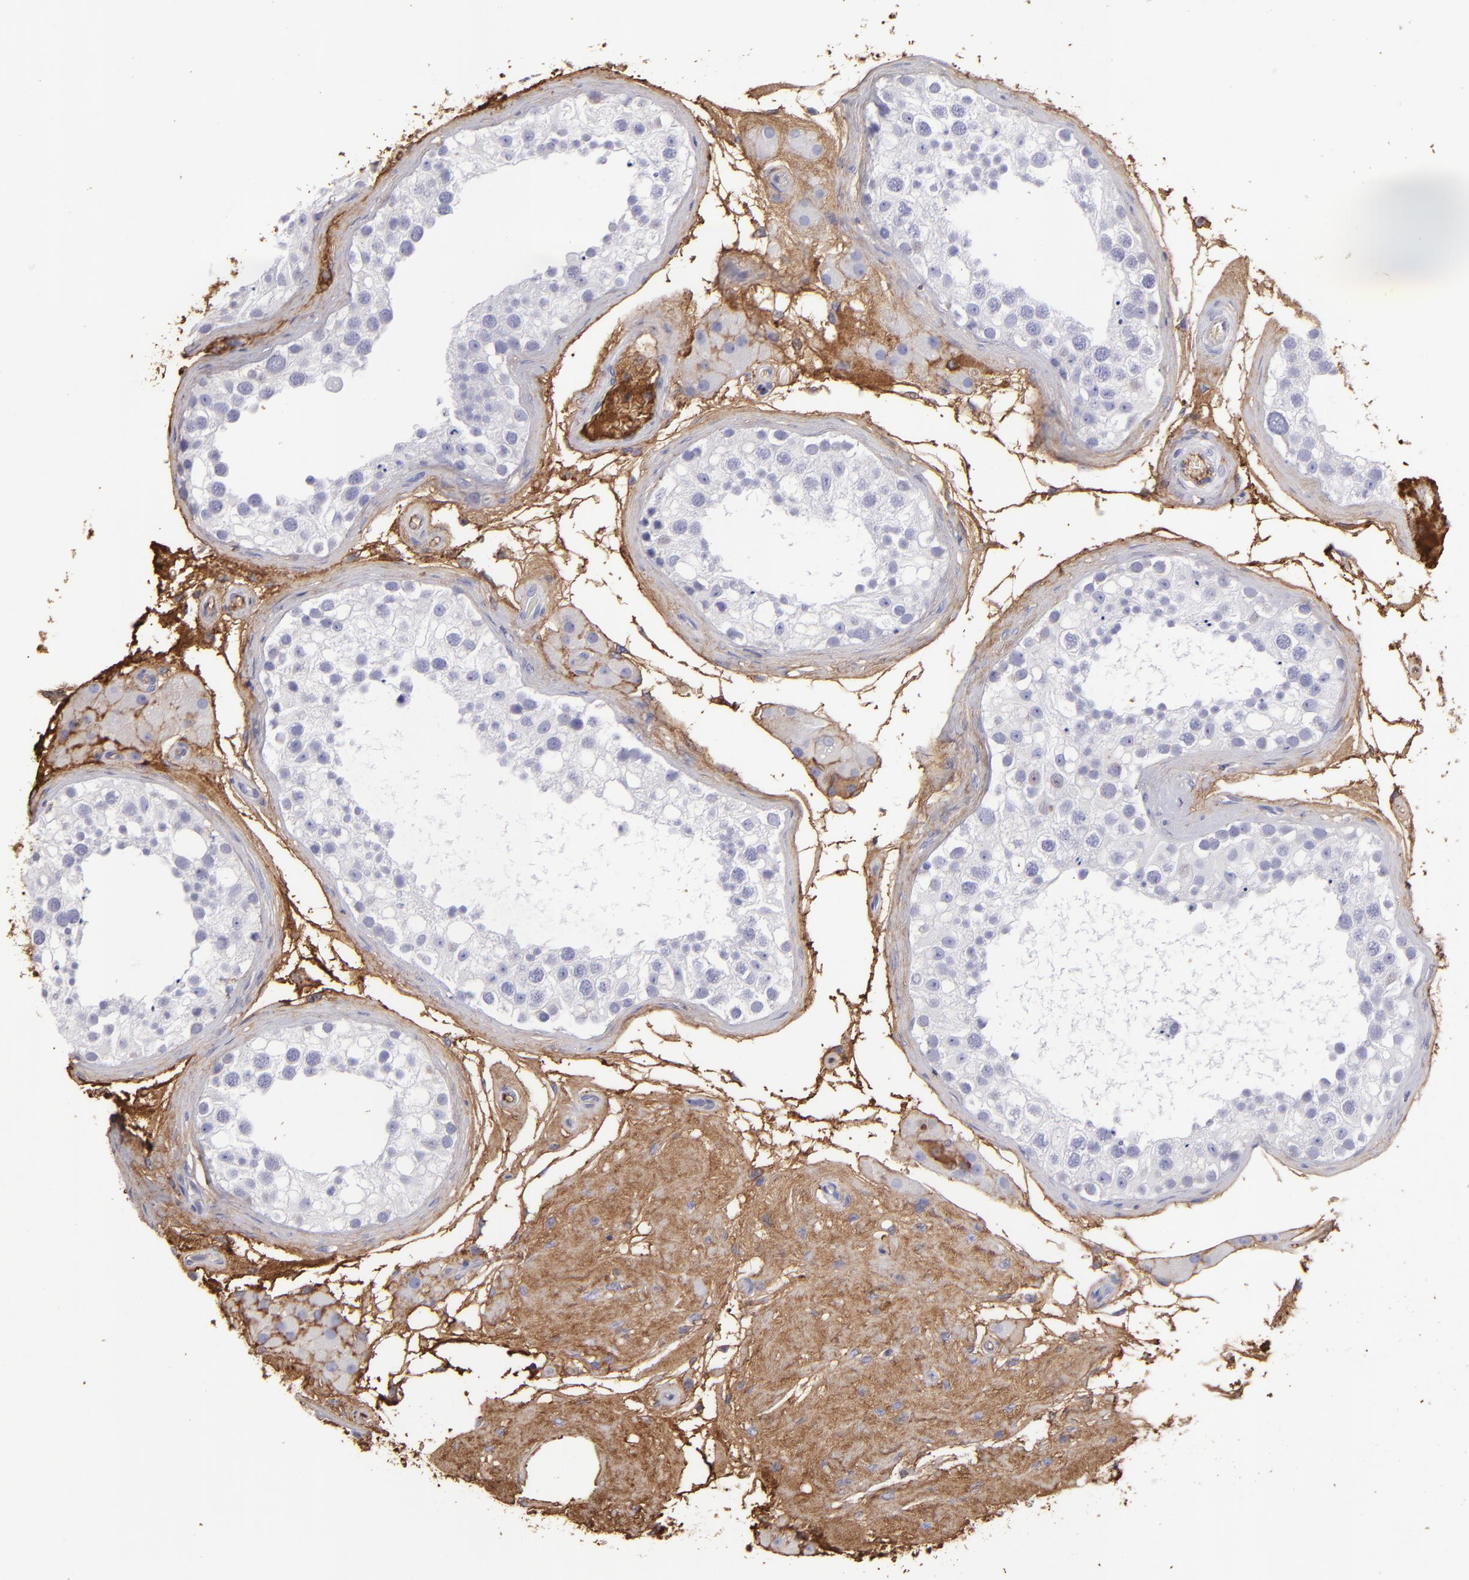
{"staining": {"intensity": "negative", "quantity": "none", "location": "none"}, "tissue": "testis", "cell_type": "Cells in seminiferous ducts", "image_type": "normal", "snomed": [{"axis": "morphology", "description": "Normal tissue, NOS"}, {"axis": "topography", "description": "Testis"}], "caption": "Cells in seminiferous ducts are negative for brown protein staining in normal testis. Brightfield microscopy of immunohistochemistry (IHC) stained with DAB (brown) and hematoxylin (blue), captured at high magnification.", "gene": "FGB", "patient": {"sex": "male", "age": 68}}